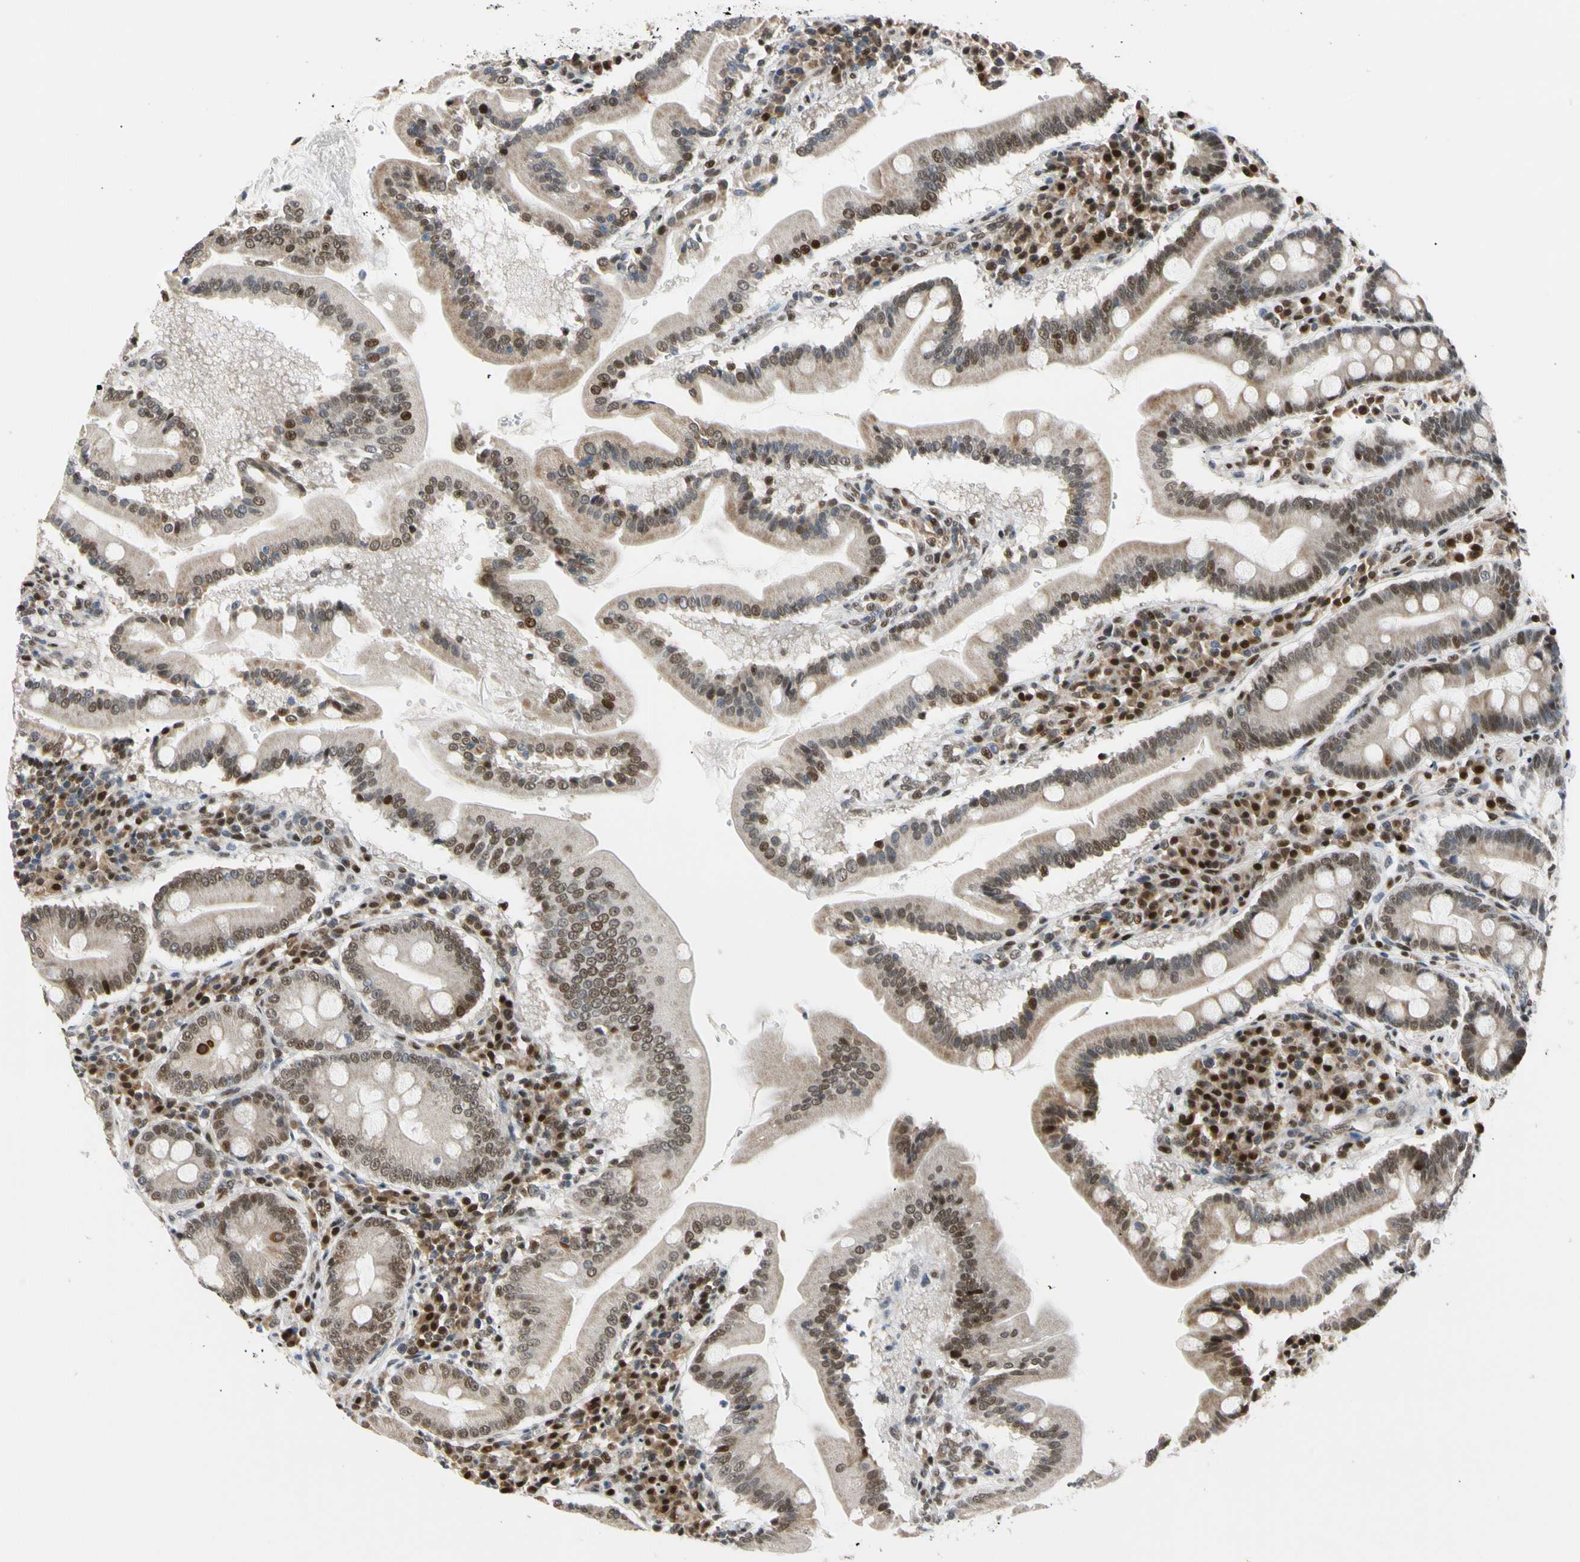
{"staining": {"intensity": "moderate", "quantity": ">75%", "location": "cytoplasmic/membranous,nuclear"}, "tissue": "duodenum", "cell_type": "Glandular cells", "image_type": "normal", "snomed": [{"axis": "morphology", "description": "Normal tissue, NOS"}, {"axis": "topography", "description": "Duodenum"}], "caption": "A medium amount of moderate cytoplasmic/membranous,nuclear staining is appreciated in about >75% of glandular cells in unremarkable duodenum. Immunohistochemistry stains the protein in brown and the nuclei are stained blue.", "gene": "E2F1", "patient": {"sex": "male", "age": 50}}